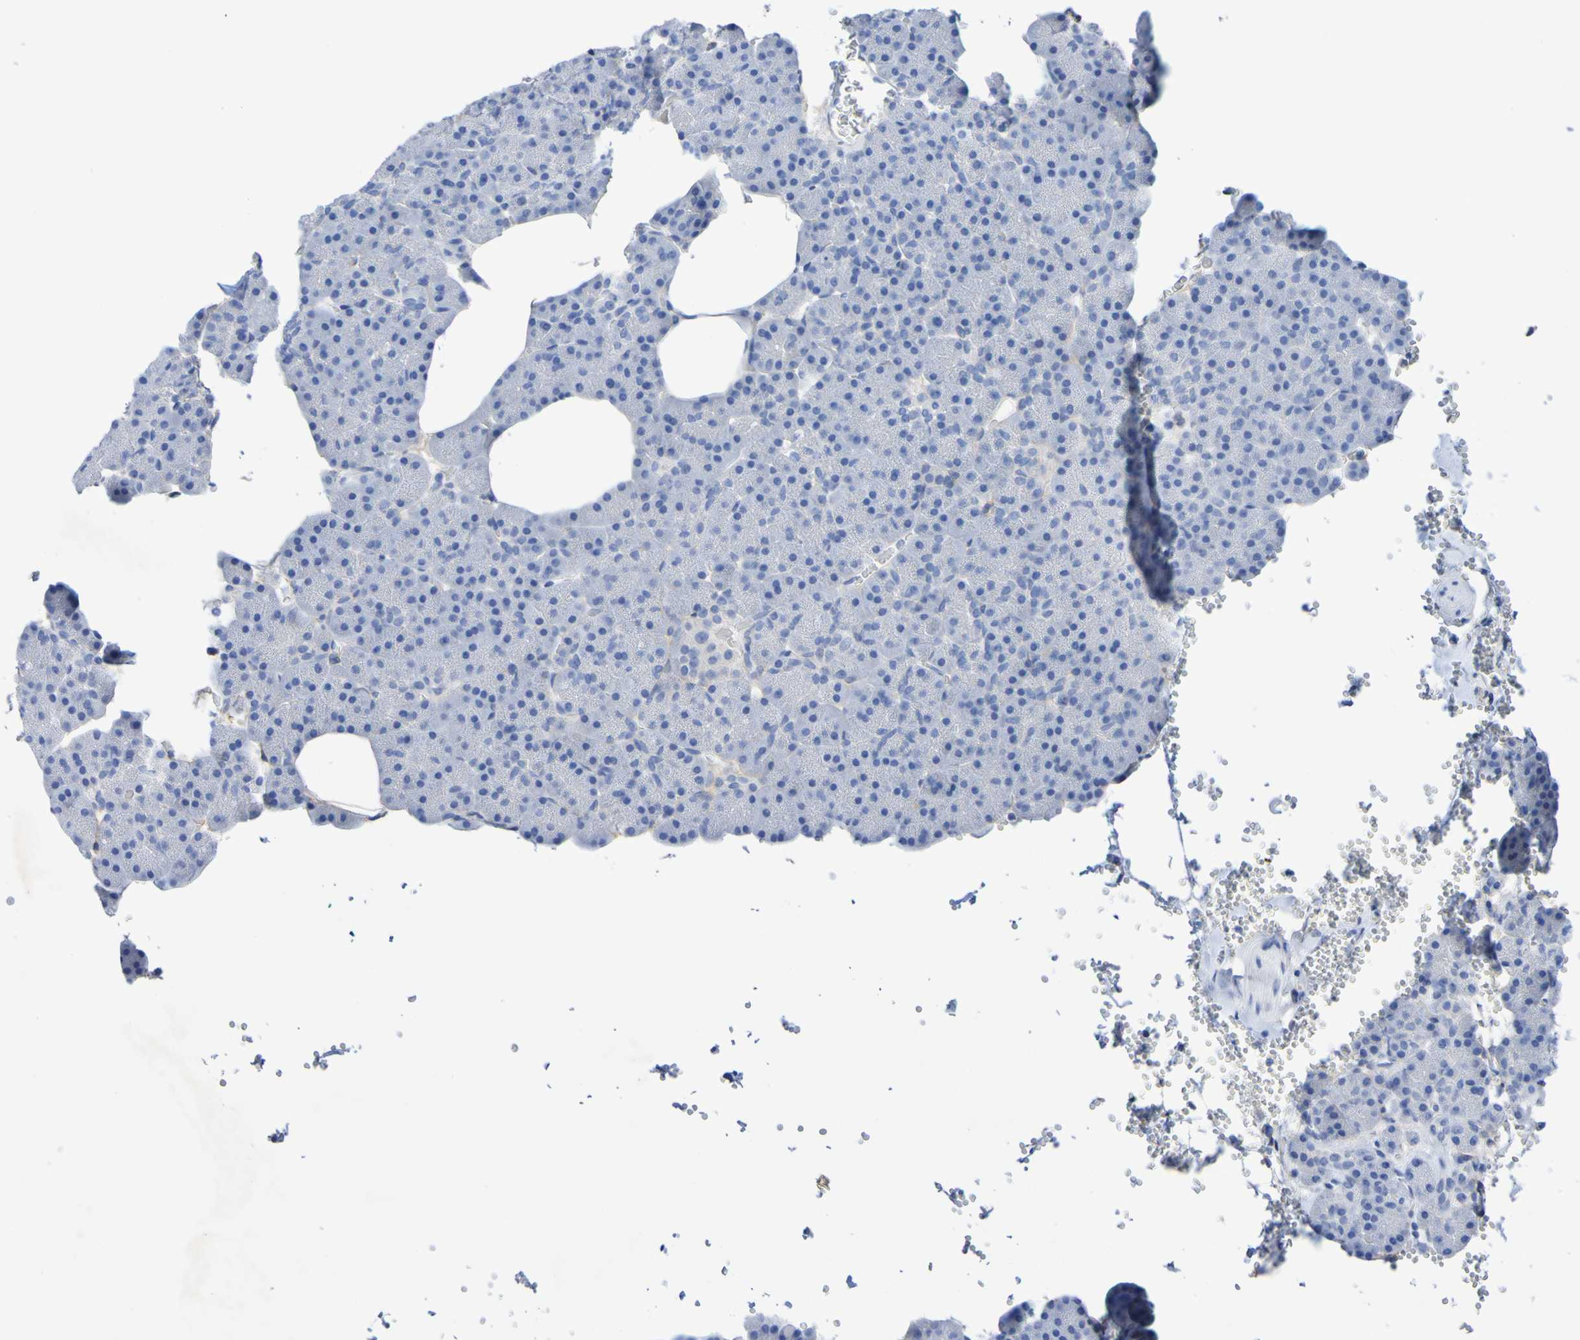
{"staining": {"intensity": "negative", "quantity": "none", "location": "none"}, "tissue": "pancreas", "cell_type": "Exocrine glandular cells", "image_type": "normal", "snomed": [{"axis": "morphology", "description": "Normal tissue, NOS"}, {"axis": "topography", "description": "Pancreas"}], "caption": "Immunohistochemistry of unremarkable pancreas demonstrates no positivity in exocrine glandular cells. Nuclei are stained in blue.", "gene": "SGCB", "patient": {"sex": "female", "age": 35}}